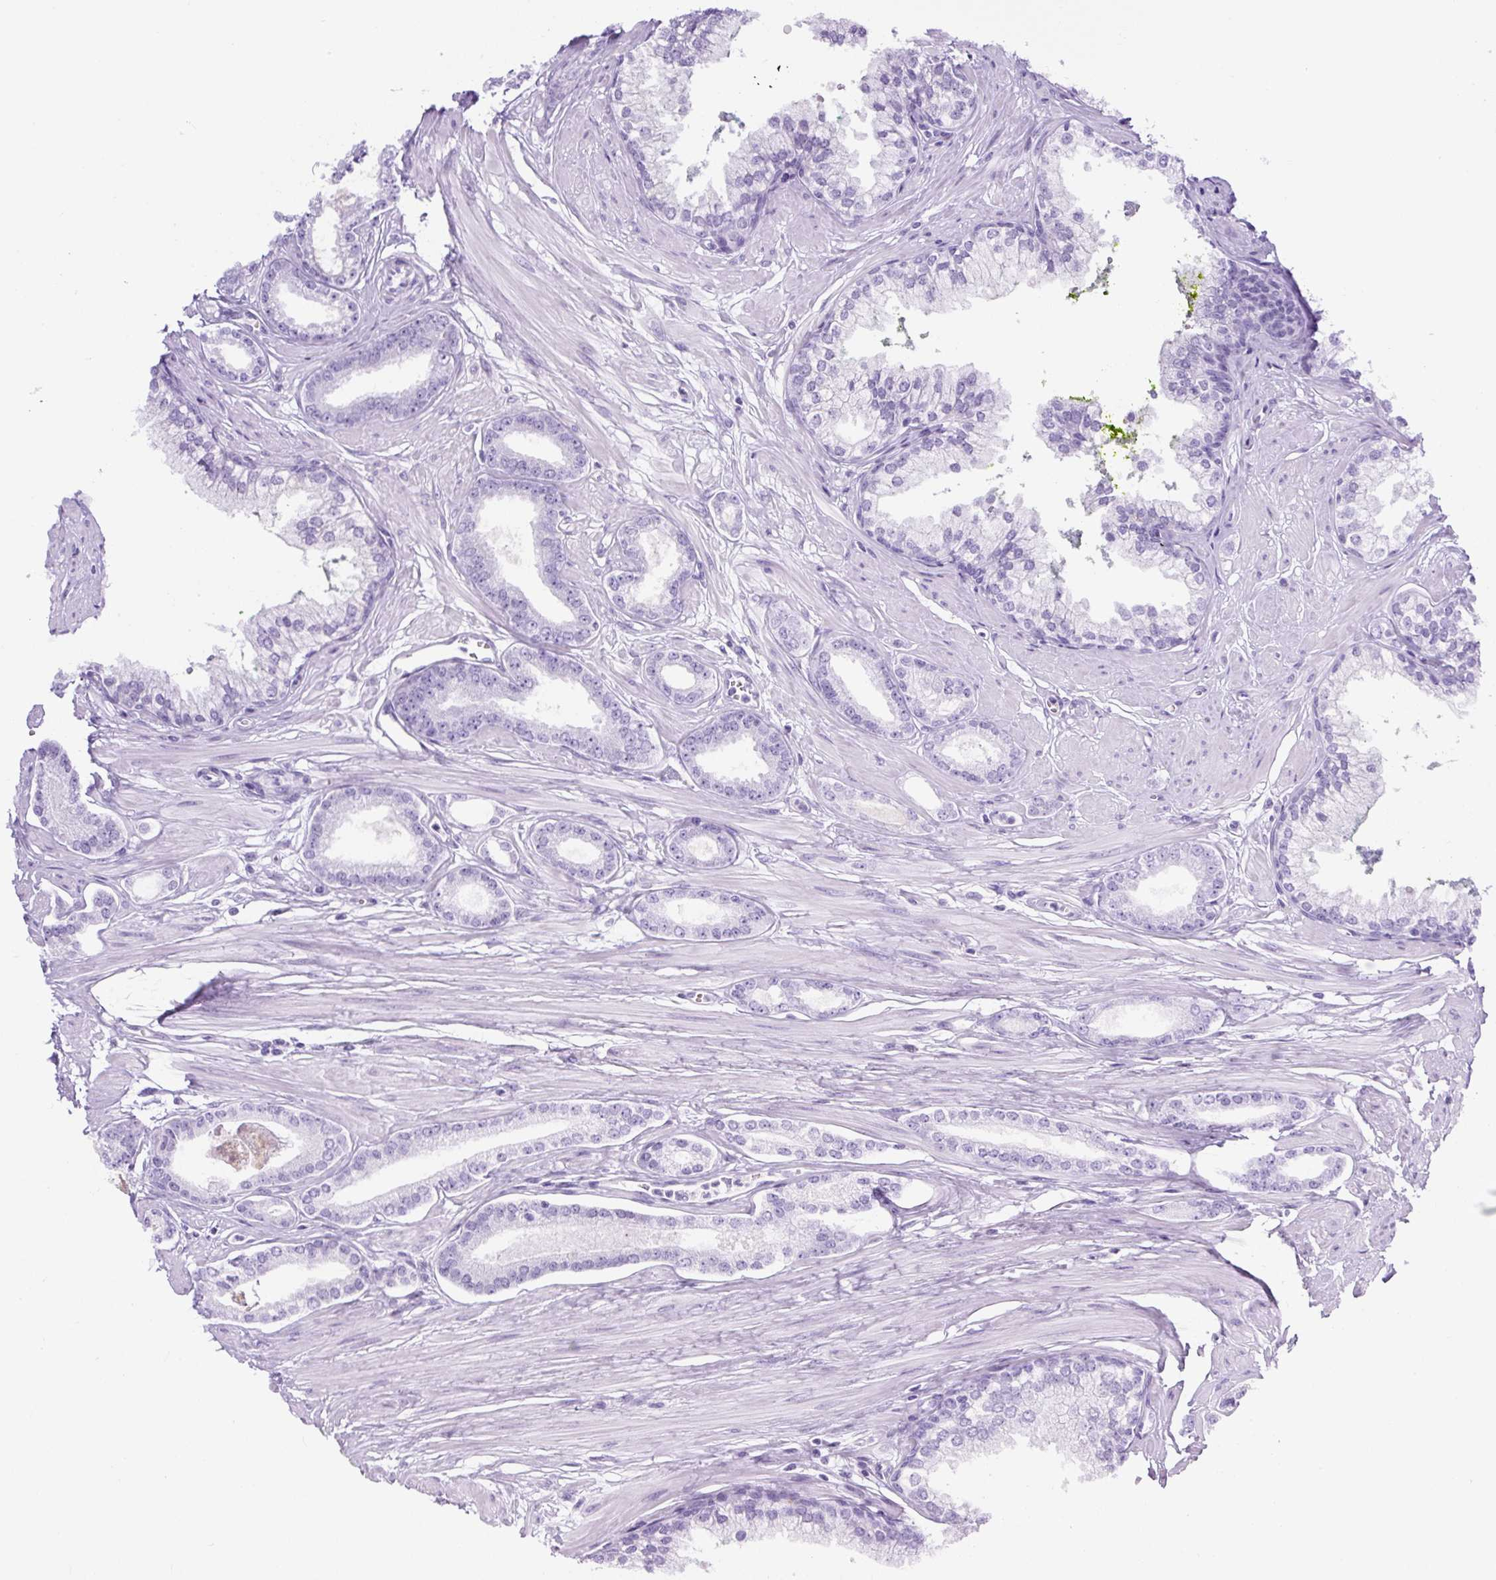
{"staining": {"intensity": "negative", "quantity": "none", "location": "none"}, "tissue": "prostate cancer", "cell_type": "Tumor cells", "image_type": "cancer", "snomed": [{"axis": "morphology", "description": "Adenocarcinoma, Low grade"}, {"axis": "topography", "description": "Prostate"}], "caption": "DAB immunohistochemical staining of prostate cancer reveals no significant expression in tumor cells.", "gene": "TMEM200B", "patient": {"sex": "male", "age": 60}}